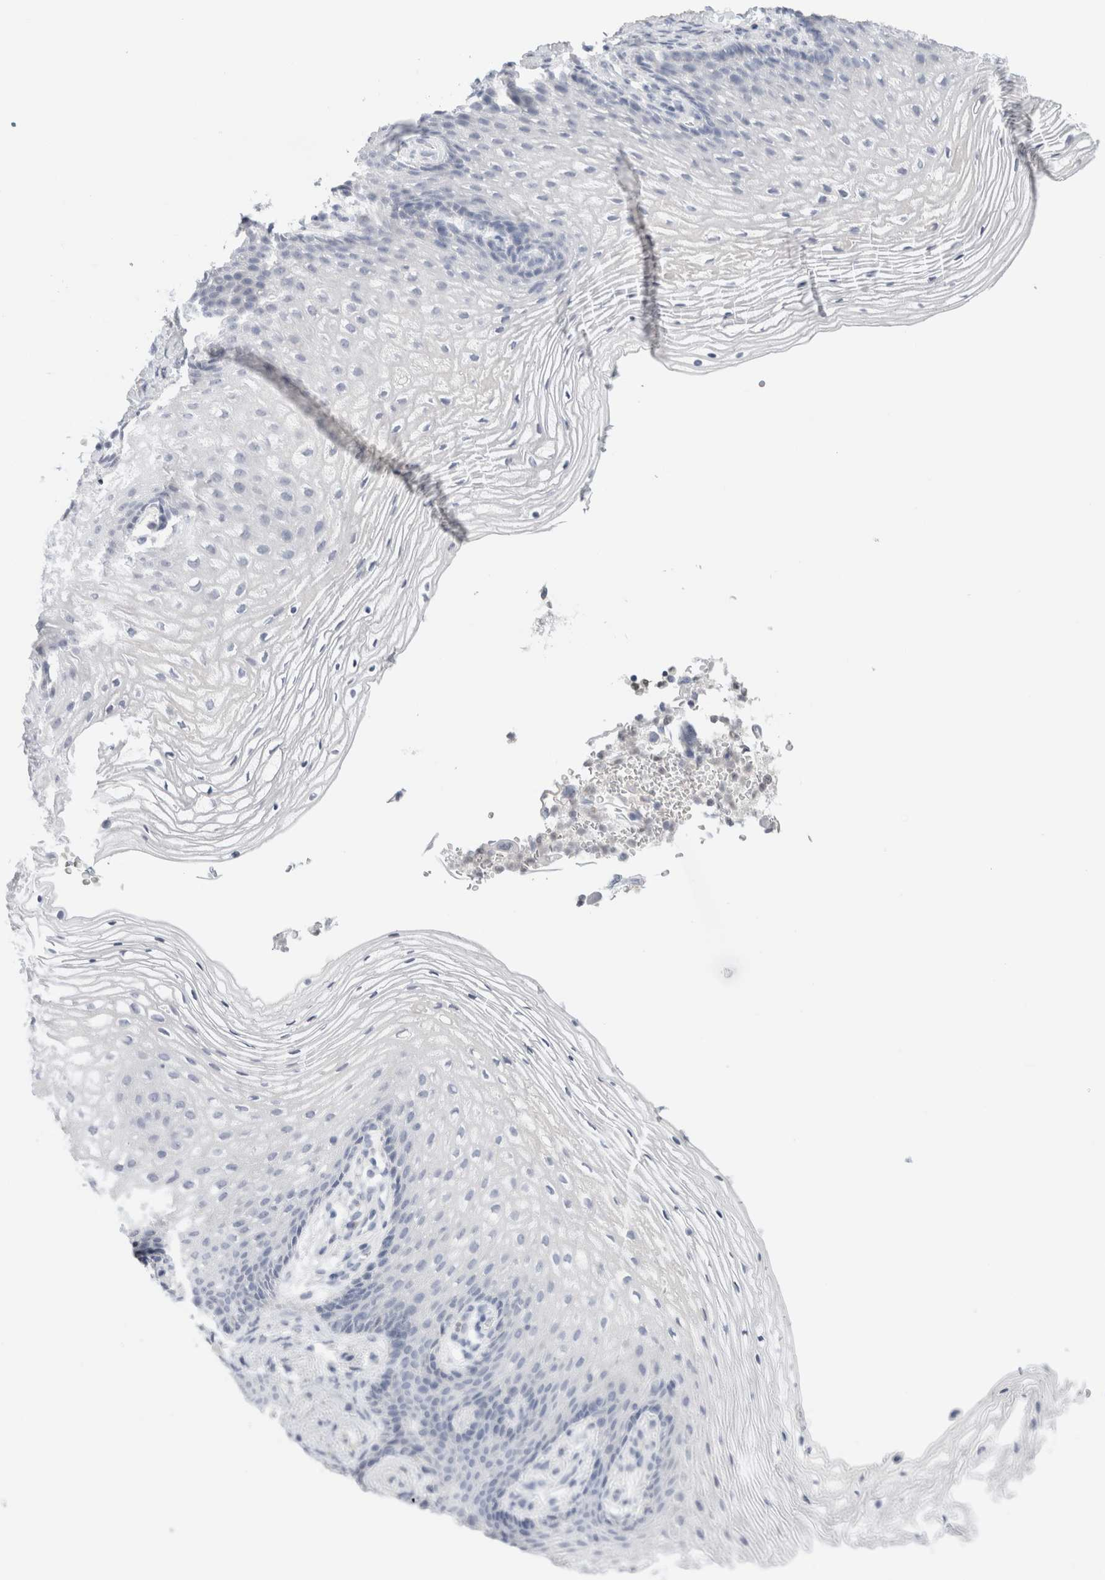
{"staining": {"intensity": "negative", "quantity": "none", "location": "none"}, "tissue": "vagina", "cell_type": "Squamous epithelial cells", "image_type": "normal", "snomed": [{"axis": "morphology", "description": "Normal tissue, NOS"}, {"axis": "topography", "description": "Vagina"}], "caption": "This photomicrograph is of normal vagina stained with immunohistochemistry to label a protein in brown with the nuclei are counter-stained blue. There is no positivity in squamous epithelial cells.", "gene": "ADAM30", "patient": {"sex": "female", "age": 60}}